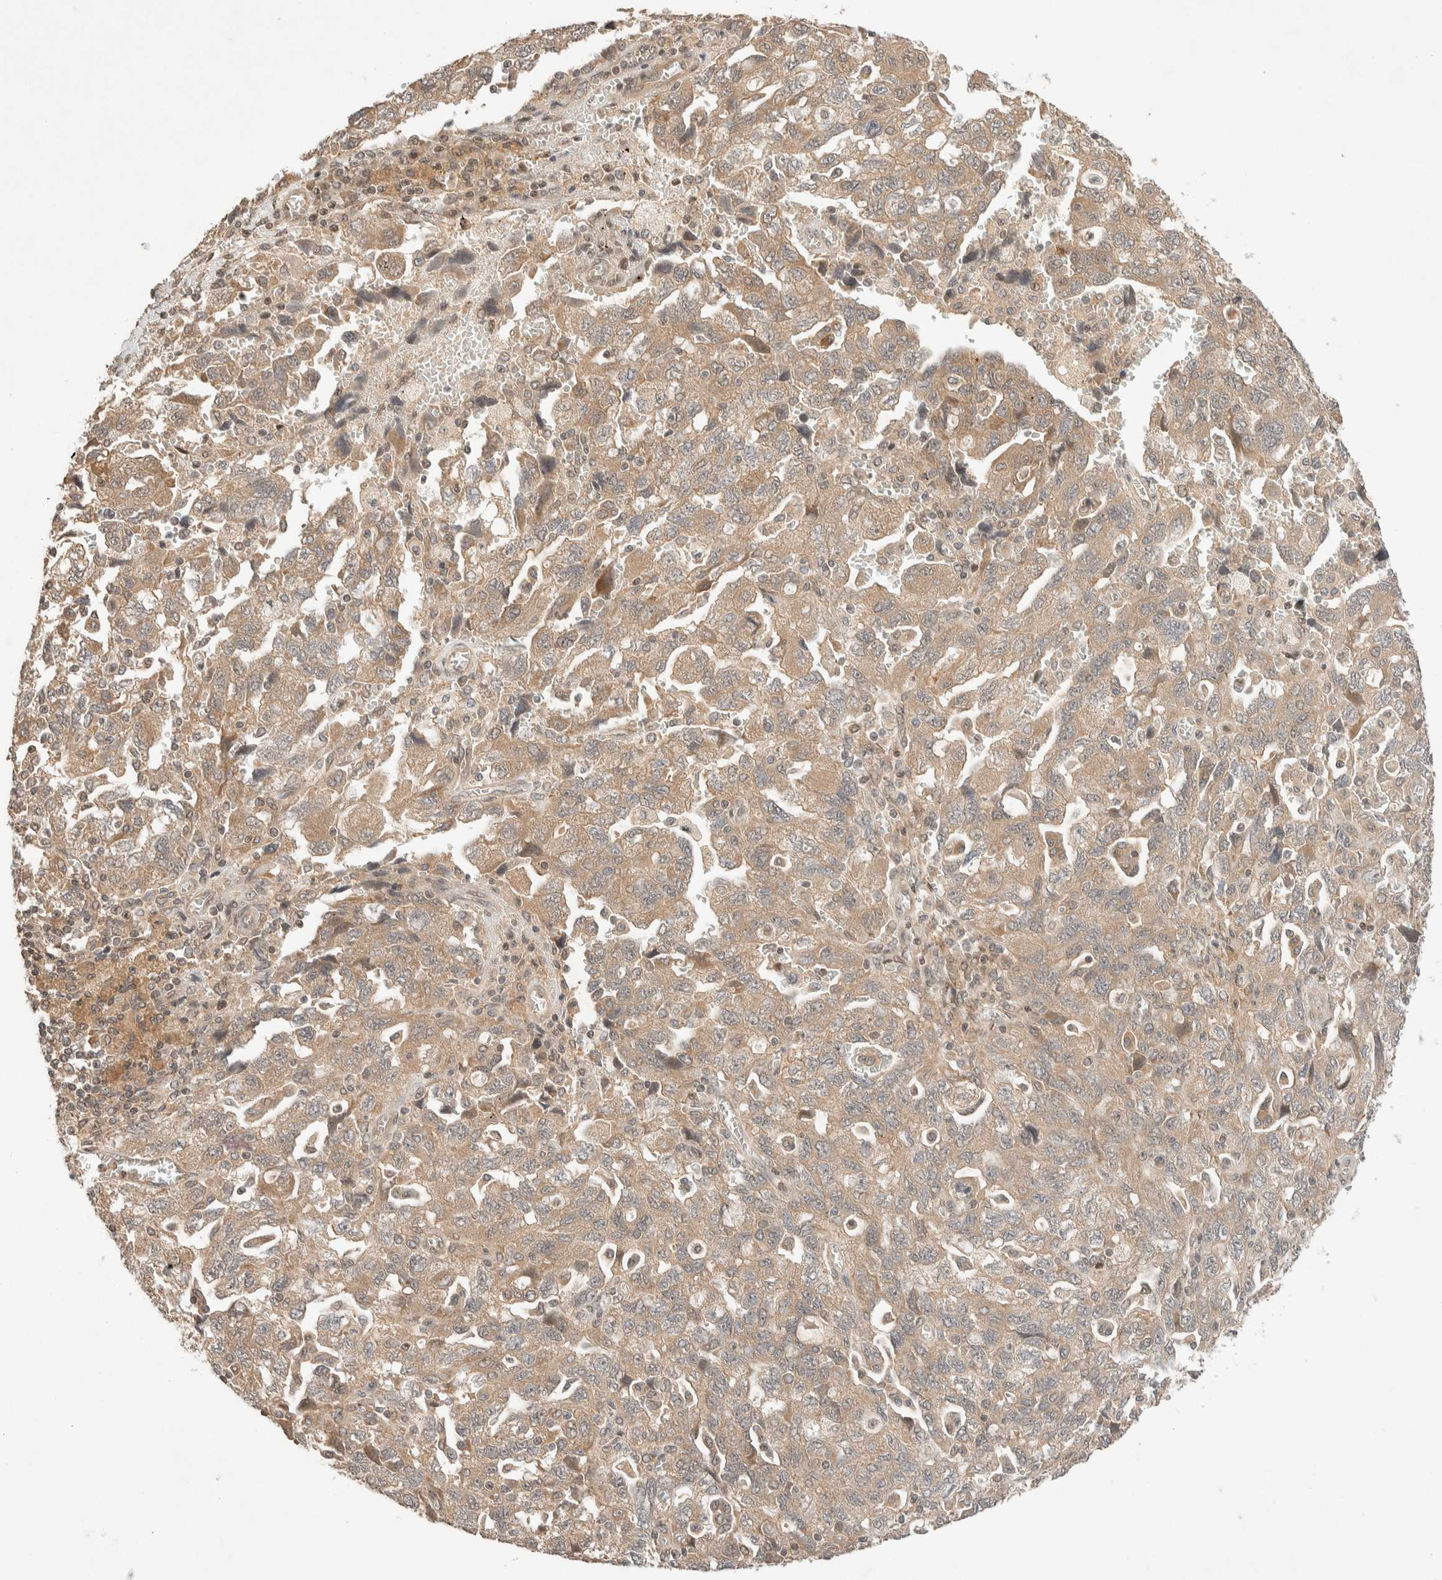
{"staining": {"intensity": "weak", "quantity": ">75%", "location": "cytoplasmic/membranous"}, "tissue": "ovarian cancer", "cell_type": "Tumor cells", "image_type": "cancer", "snomed": [{"axis": "morphology", "description": "Carcinoma, NOS"}, {"axis": "morphology", "description": "Cystadenocarcinoma, serous, NOS"}, {"axis": "topography", "description": "Ovary"}], "caption": "The histopathology image demonstrates a brown stain indicating the presence of a protein in the cytoplasmic/membranous of tumor cells in ovarian cancer.", "gene": "THRA", "patient": {"sex": "female", "age": 69}}